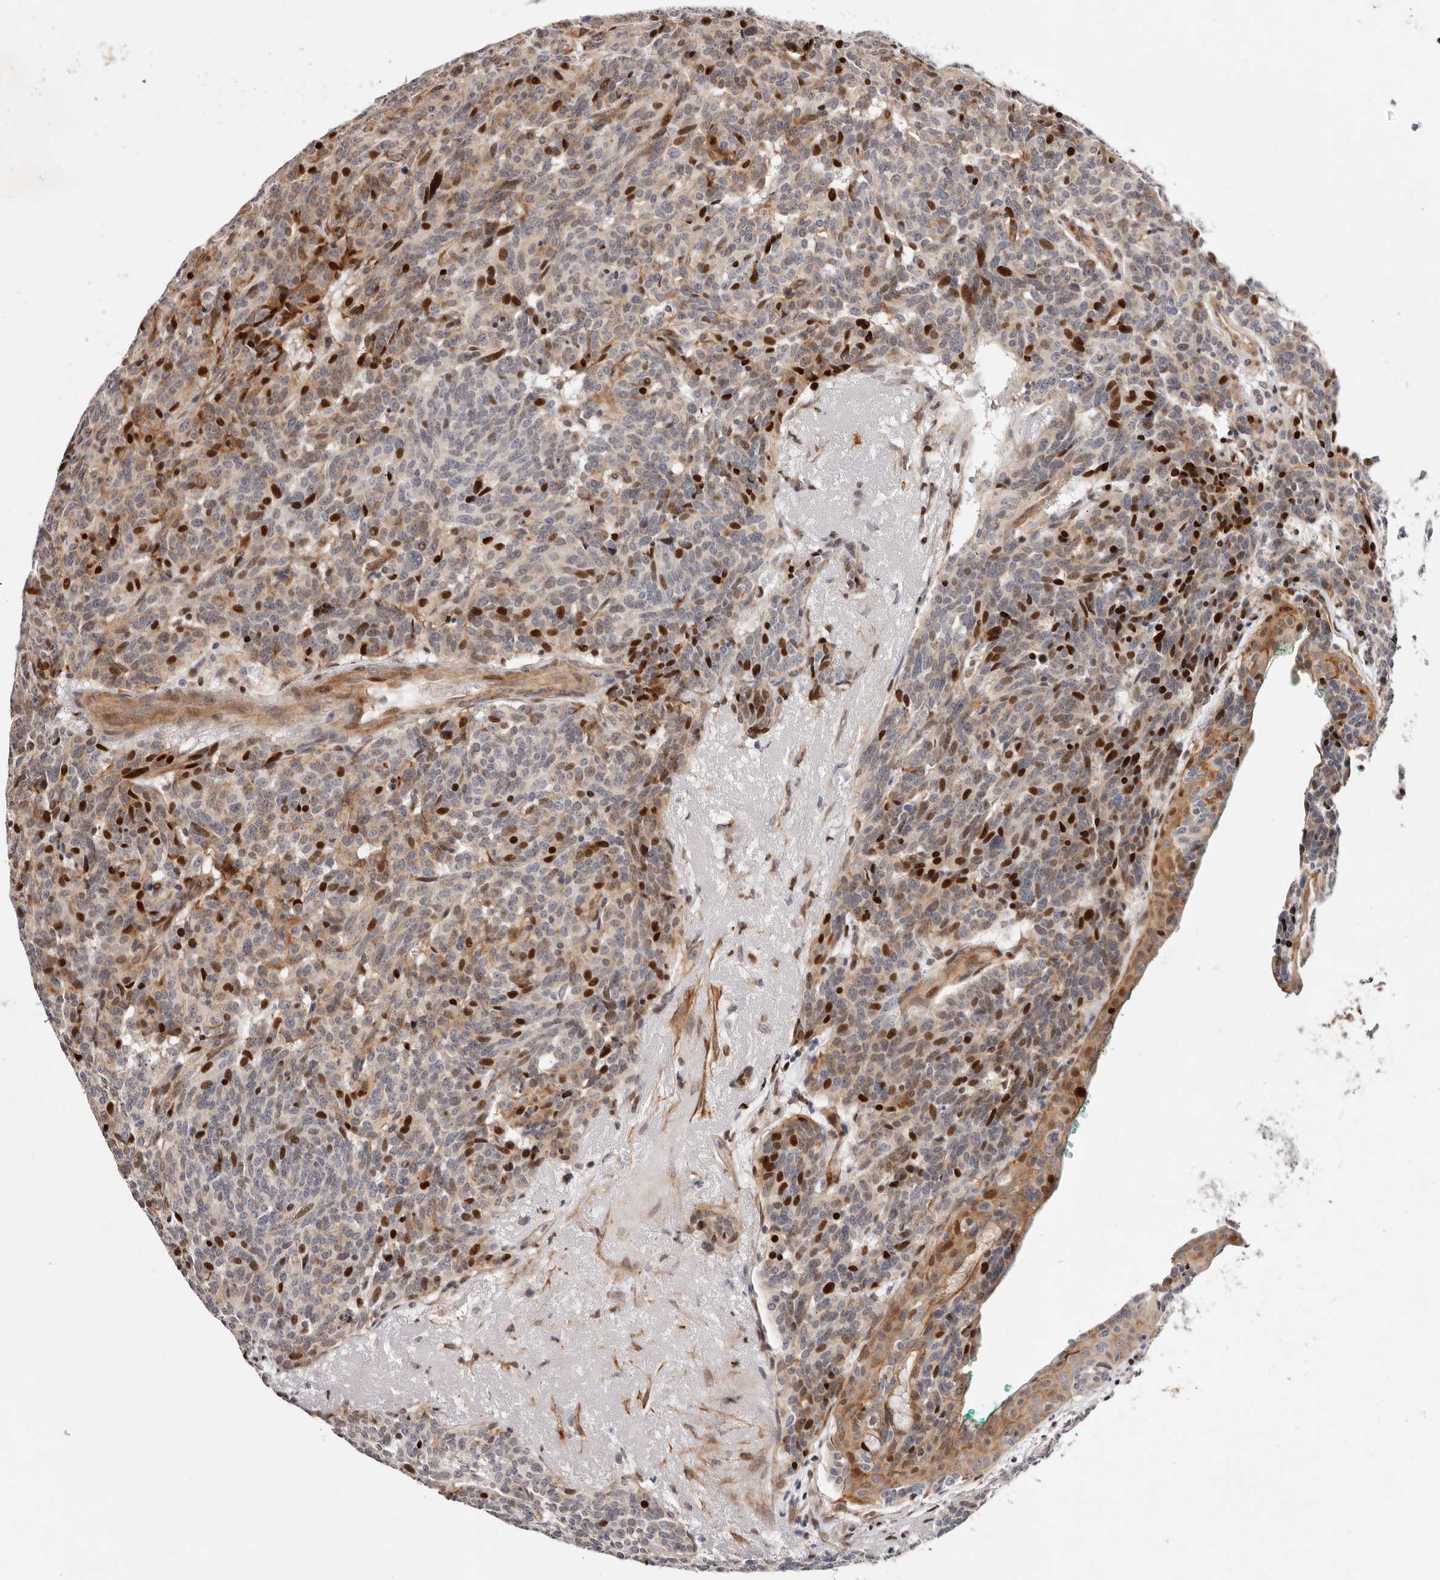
{"staining": {"intensity": "strong", "quantity": "25%-75%", "location": "cytoplasmic/membranous,nuclear"}, "tissue": "carcinoid", "cell_type": "Tumor cells", "image_type": "cancer", "snomed": [{"axis": "morphology", "description": "Carcinoid, malignant, NOS"}, {"axis": "topography", "description": "Lung"}], "caption": "Strong cytoplasmic/membranous and nuclear protein staining is appreciated in approximately 25%-75% of tumor cells in malignant carcinoid.", "gene": "EPHX3", "patient": {"sex": "female", "age": 46}}